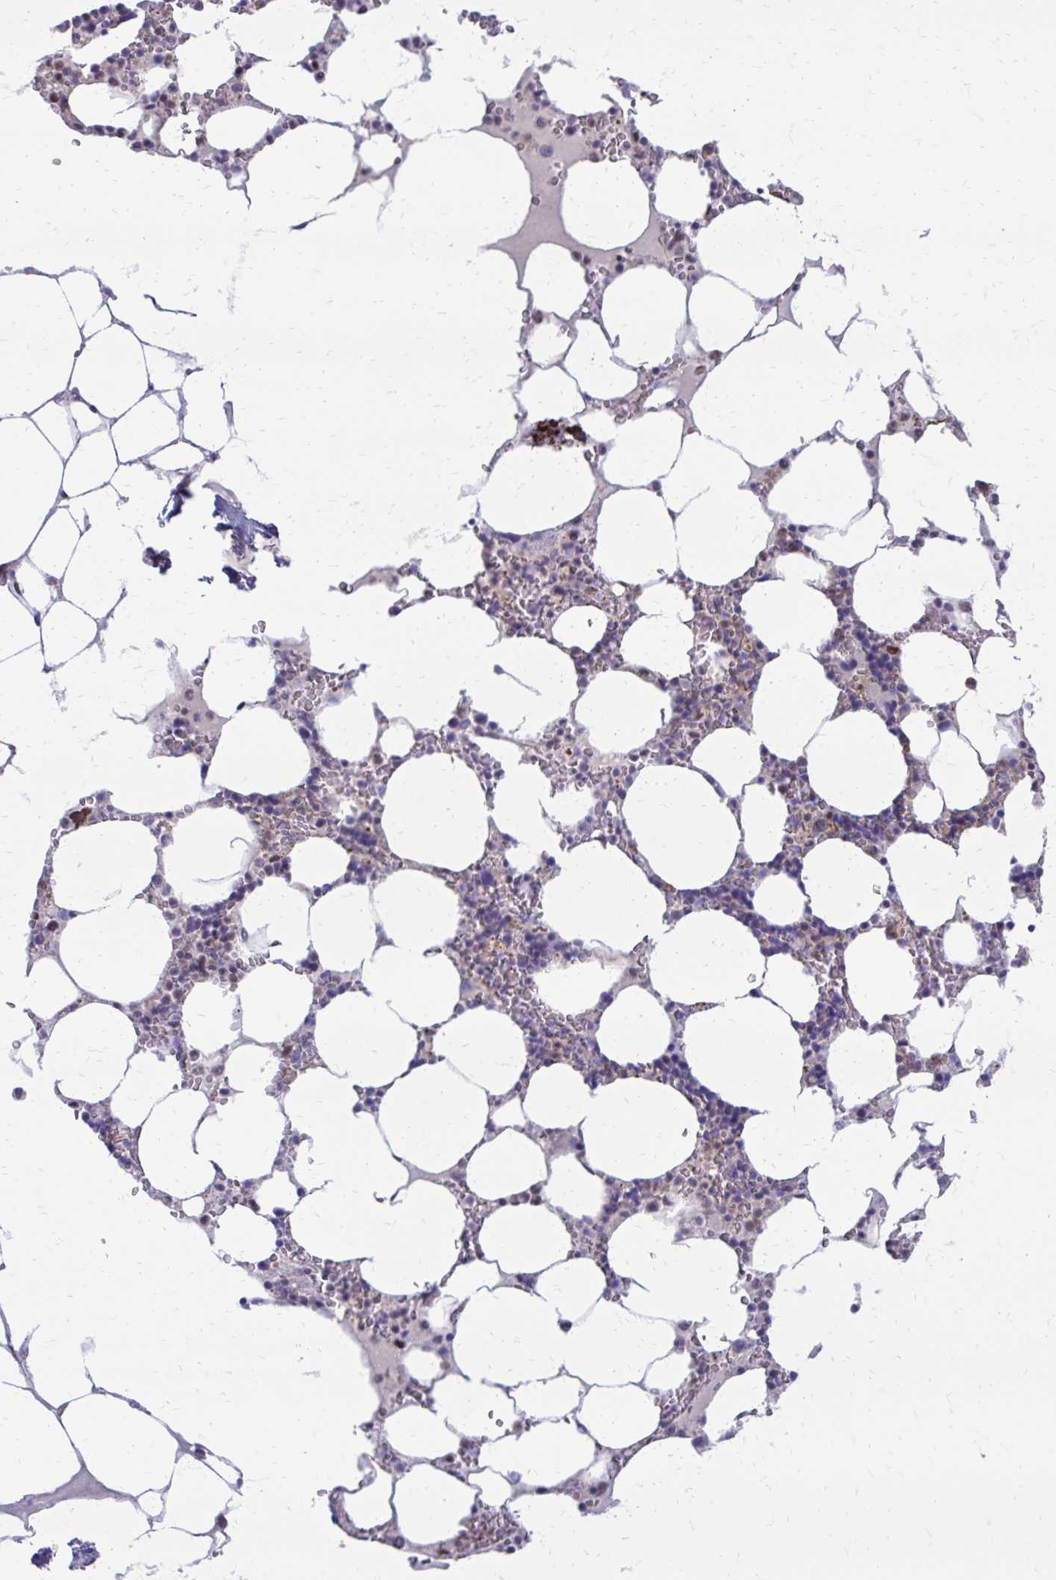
{"staining": {"intensity": "moderate", "quantity": "<25%", "location": "cytoplasmic/membranous"}, "tissue": "bone marrow", "cell_type": "Hematopoietic cells", "image_type": "normal", "snomed": [{"axis": "morphology", "description": "Normal tissue, NOS"}, {"axis": "topography", "description": "Bone marrow"}], "caption": "Moderate cytoplasmic/membranous staining is seen in approximately <25% of hematopoietic cells in normal bone marrow.", "gene": "ANKRD30B", "patient": {"sex": "male", "age": 64}}